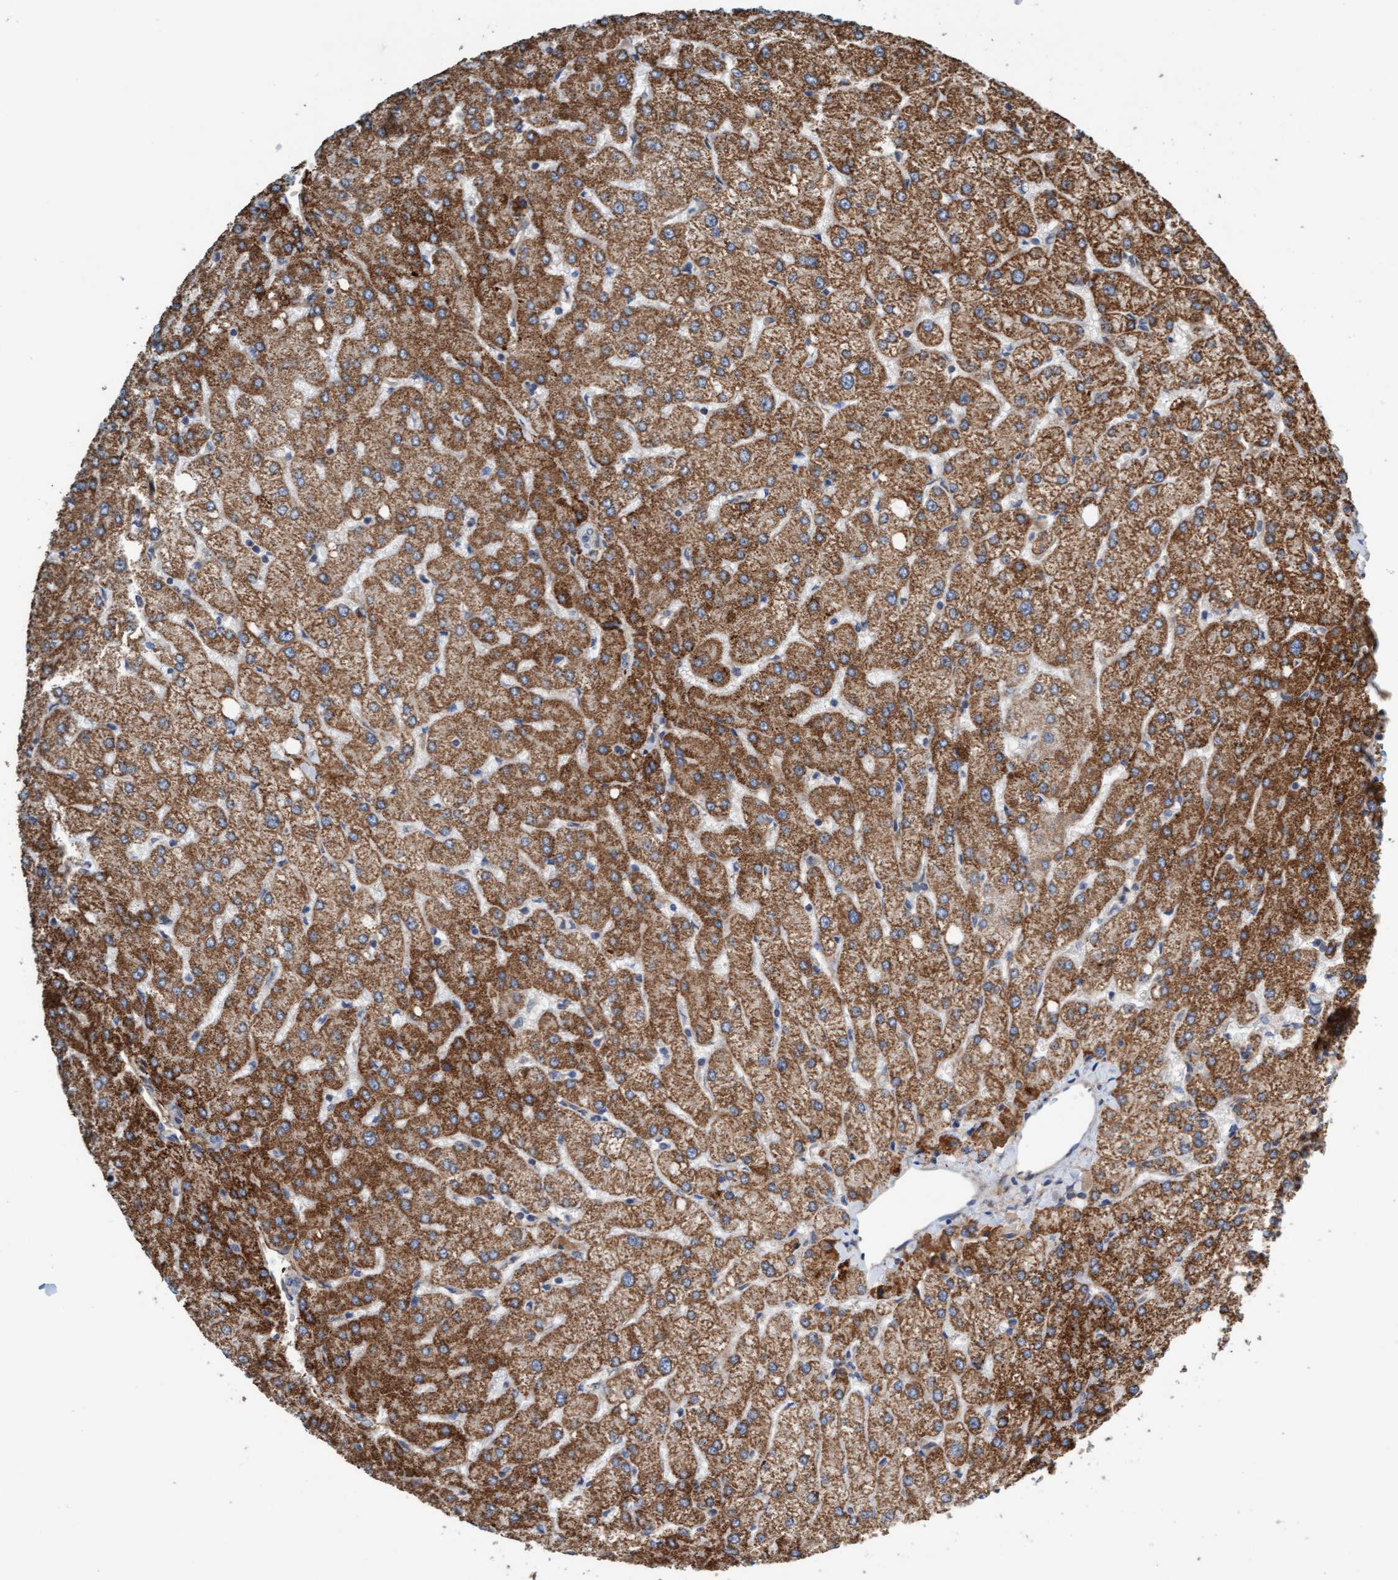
{"staining": {"intensity": "negative", "quantity": "none", "location": "none"}, "tissue": "liver", "cell_type": "Cholangiocytes", "image_type": "normal", "snomed": [{"axis": "morphology", "description": "Normal tissue, NOS"}, {"axis": "topography", "description": "Liver"}], "caption": "This is a photomicrograph of immunohistochemistry (IHC) staining of benign liver, which shows no staining in cholangiocytes. (DAB immunohistochemistry (IHC) with hematoxylin counter stain).", "gene": "FMNL3", "patient": {"sex": "female", "age": 54}}